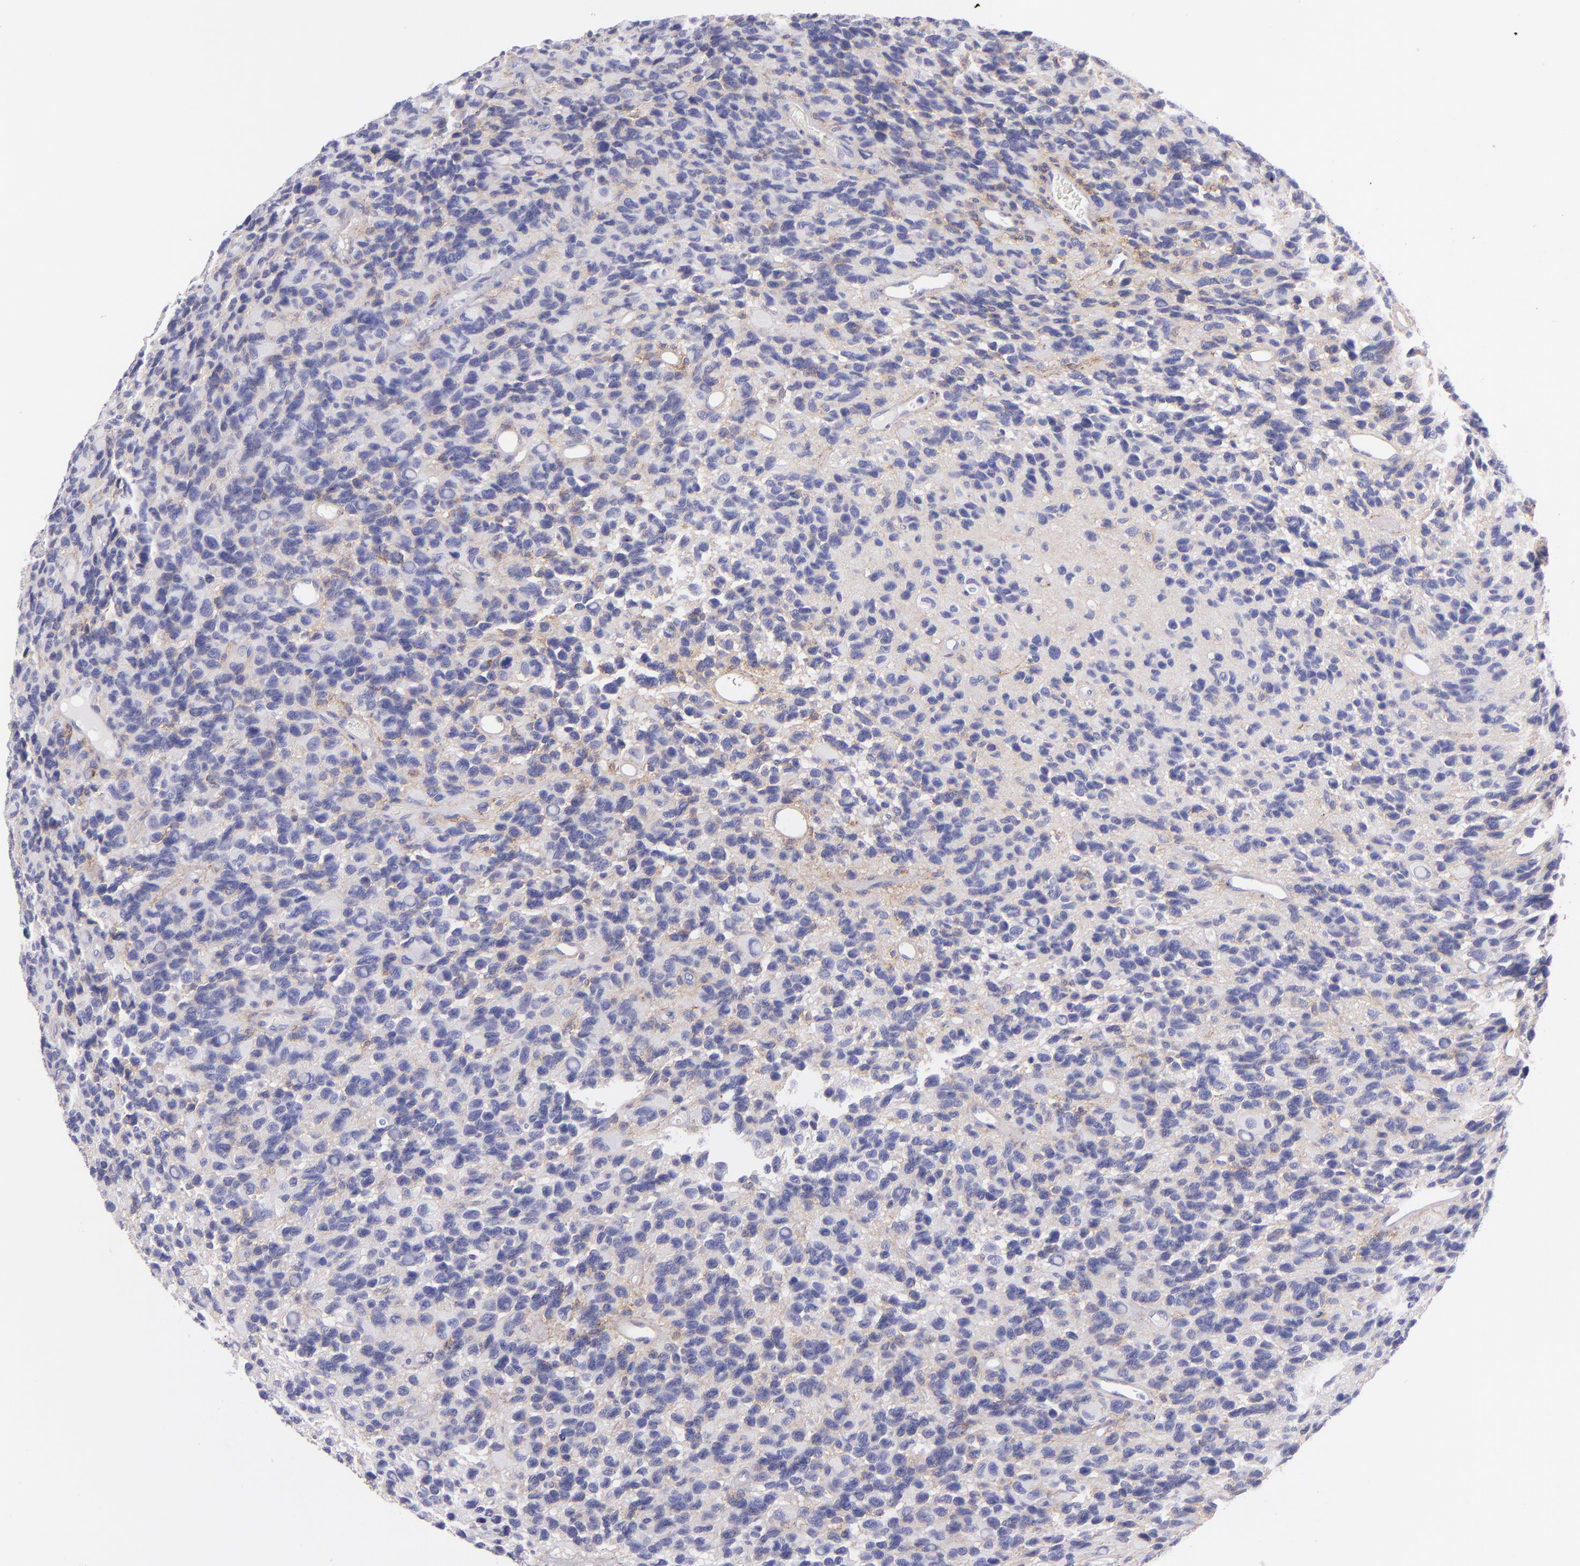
{"staining": {"intensity": "weak", "quantity": "<25%", "location": "cytoplasmic/membranous"}, "tissue": "glioma", "cell_type": "Tumor cells", "image_type": "cancer", "snomed": [{"axis": "morphology", "description": "Glioma, malignant, High grade"}, {"axis": "topography", "description": "Brain"}], "caption": "Tumor cells are negative for protein expression in human glioma.", "gene": "CD81", "patient": {"sex": "male", "age": 77}}